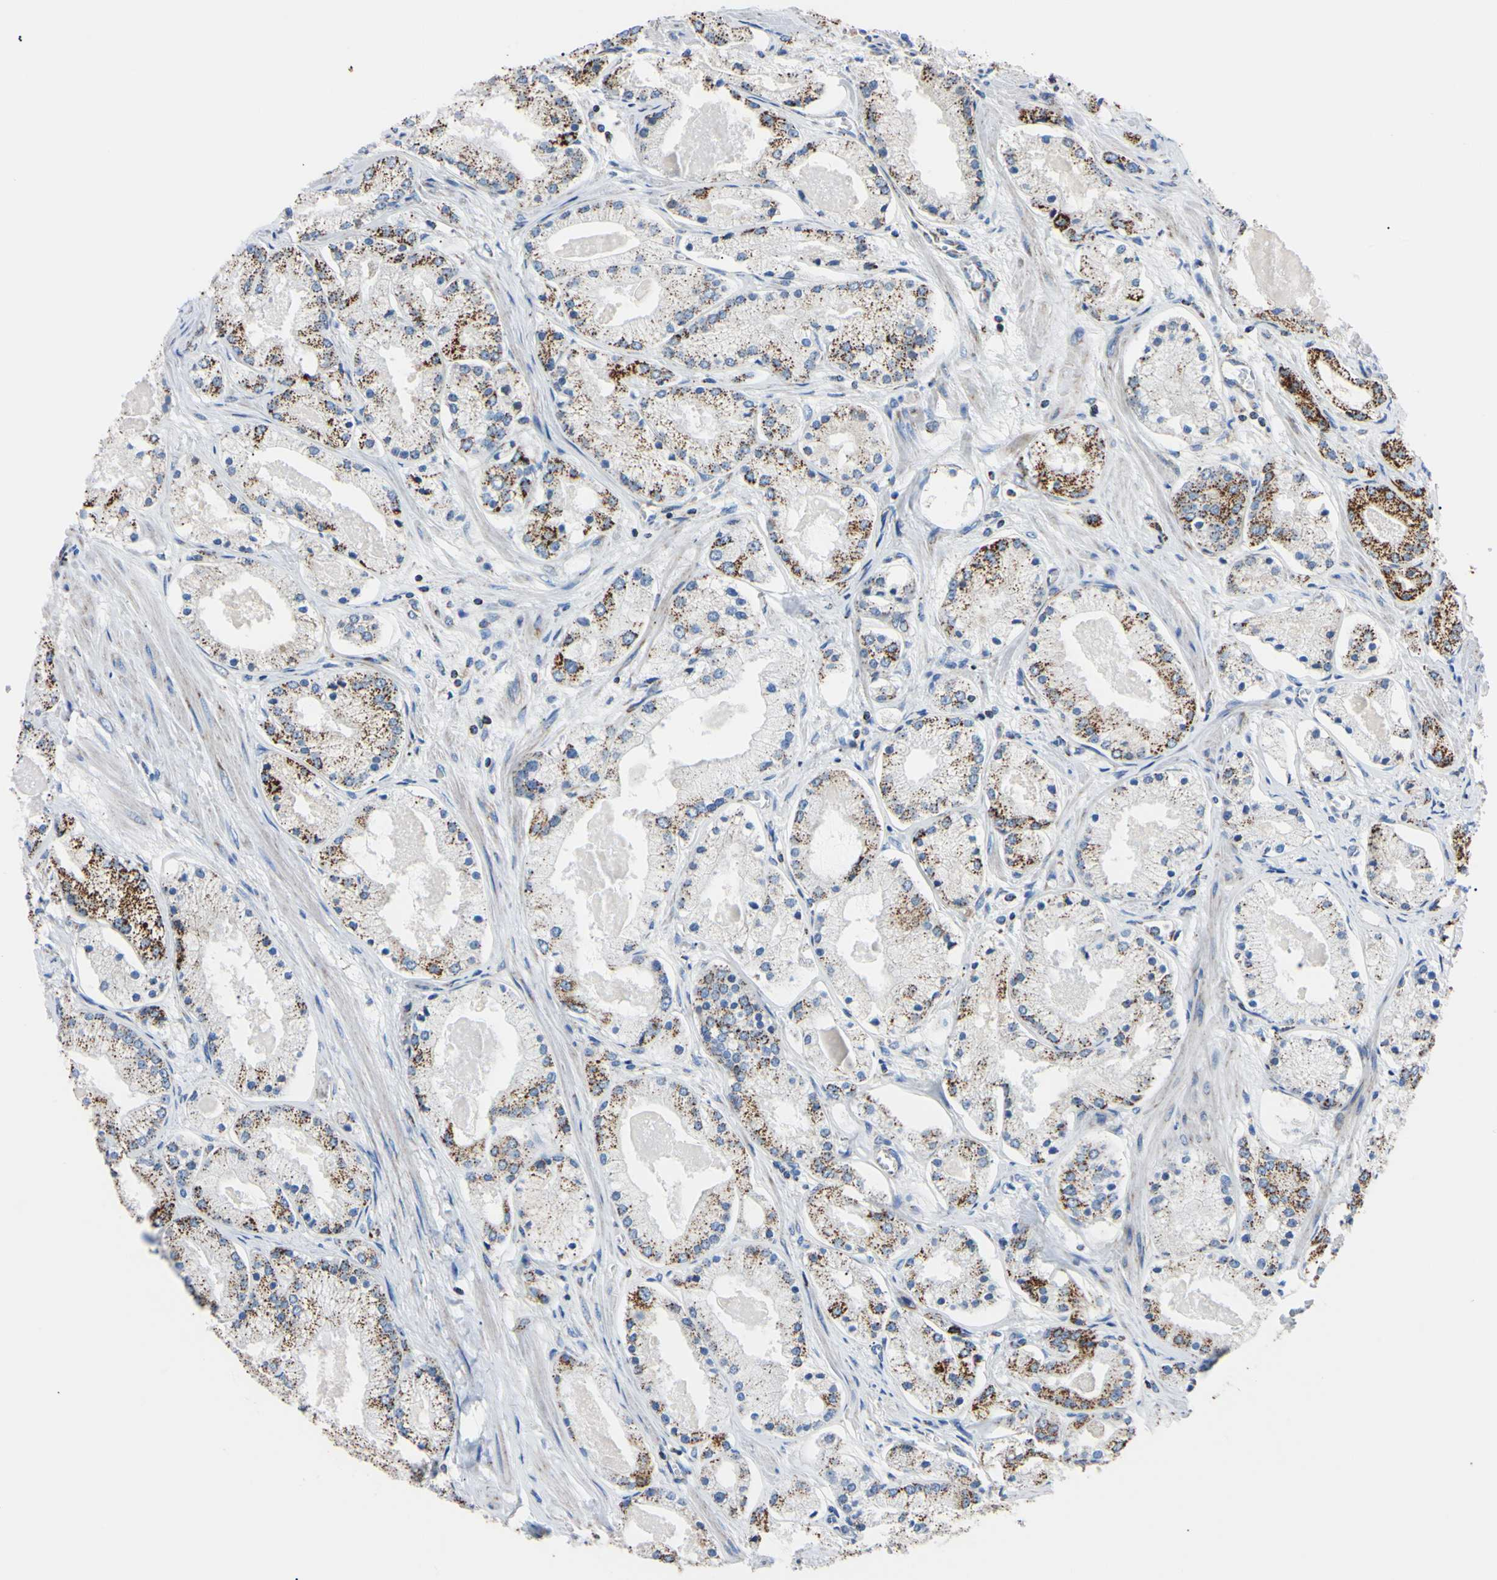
{"staining": {"intensity": "strong", "quantity": "25%-75%", "location": "cytoplasmic/membranous"}, "tissue": "prostate cancer", "cell_type": "Tumor cells", "image_type": "cancer", "snomed": [{"axis": "morphology", "description": "Adenocarcinoma, High grade"}, {"axis": "topography", "description": "Prostate"}], "caption": "Prostate cancer (adenocarcinoma (high-grade)) stained with a brown dye displays strong cytoplasmic/membranous positive expression in approximately 25%-75% of tumor cells.", "gene": "CLPP", "patient": {"sex": "male", "age": 66}}